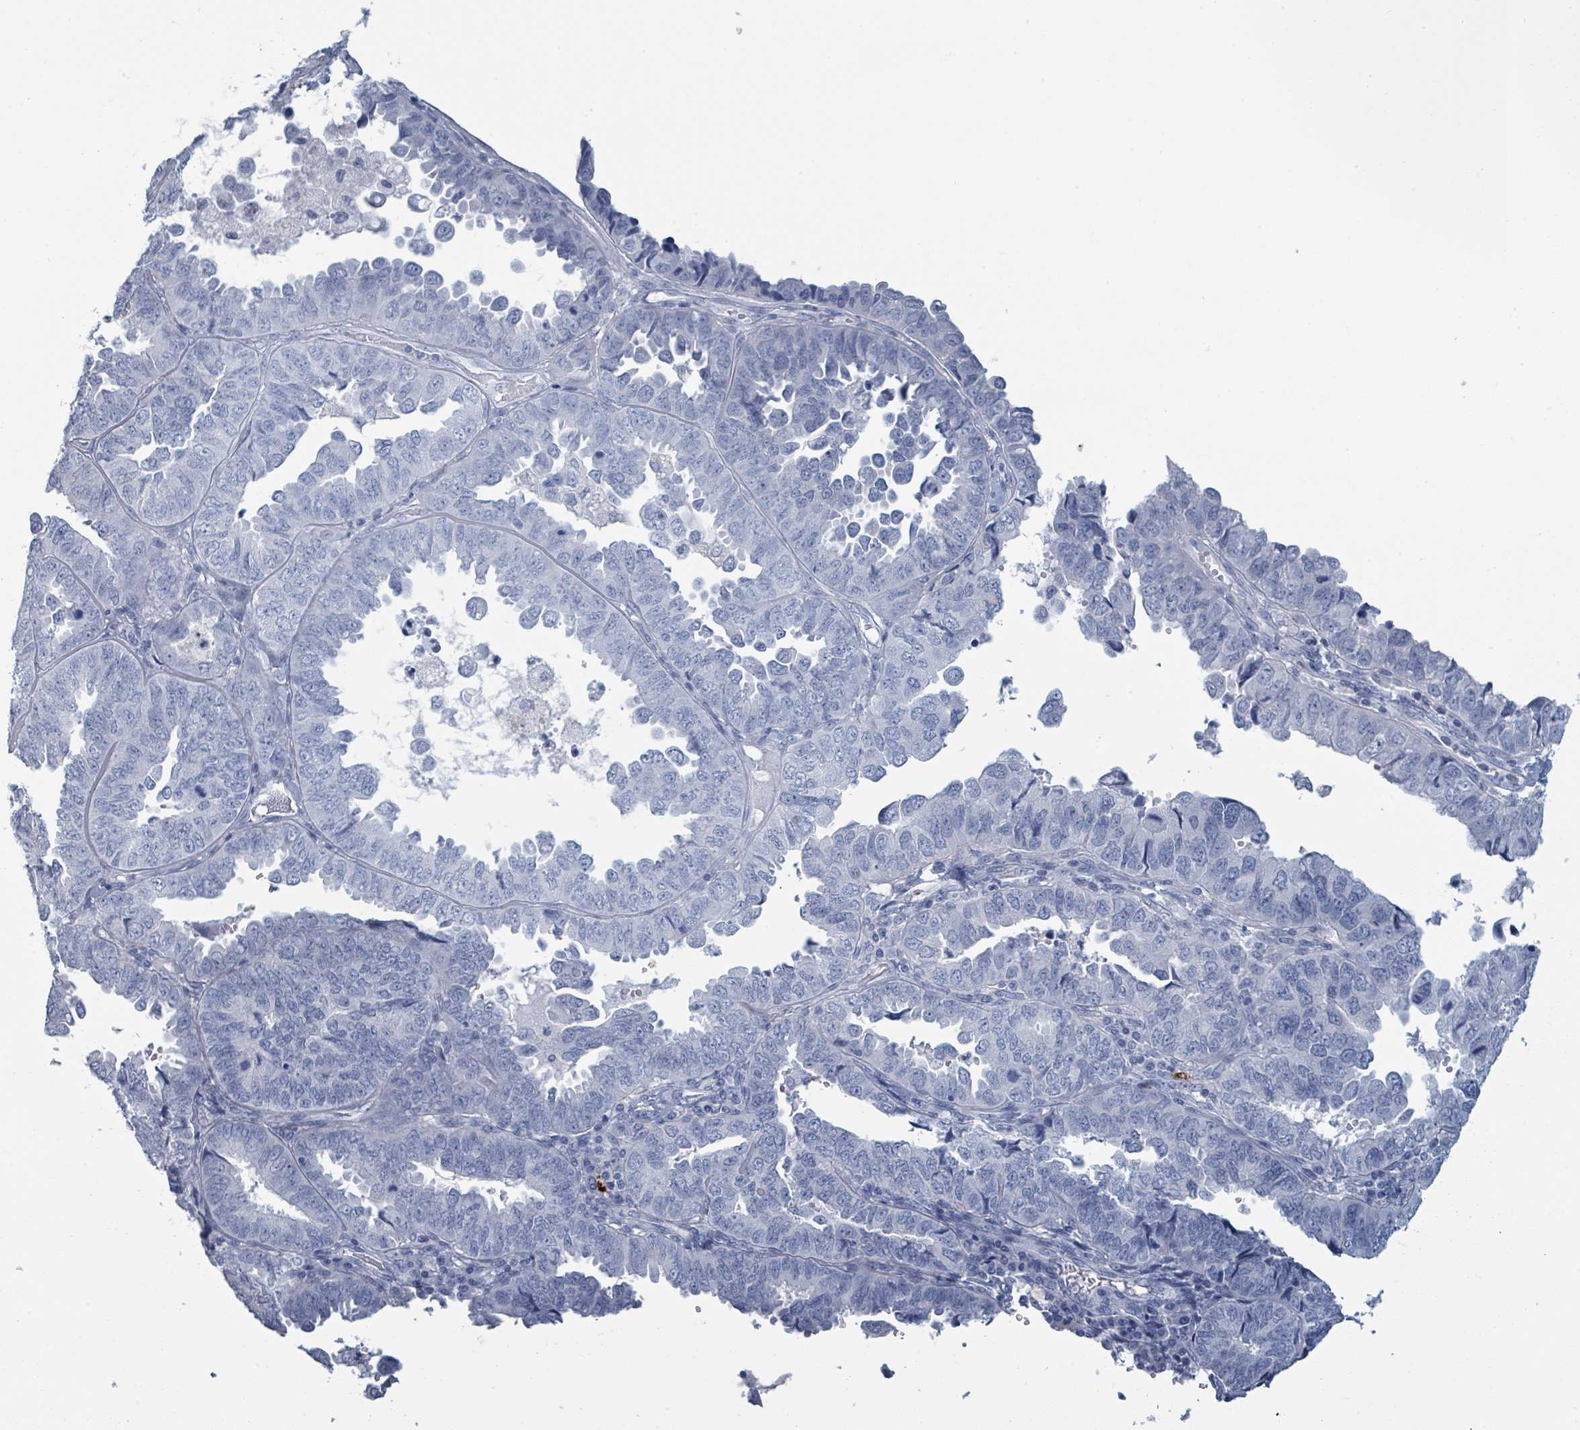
{"staining": {"intensity": "negative", "quantity": "none", "location": "none"}, "tissue": "endometrial cancer", "cell_type": "Tumor cells", "image_type": "cancer", "snomed": [{"axis": "morphology", "description": "Adenocarcinoma, NOS"}, {"axis": "topography", "description": "Endometrium"}], "caption": "Endometrial cancer (adenocarcinoma) was stained to show a protein in brown. There is no significant expression in tumor cells.", "gene": "VPS13D", "patient": {"sex": "female", "age": 79}}